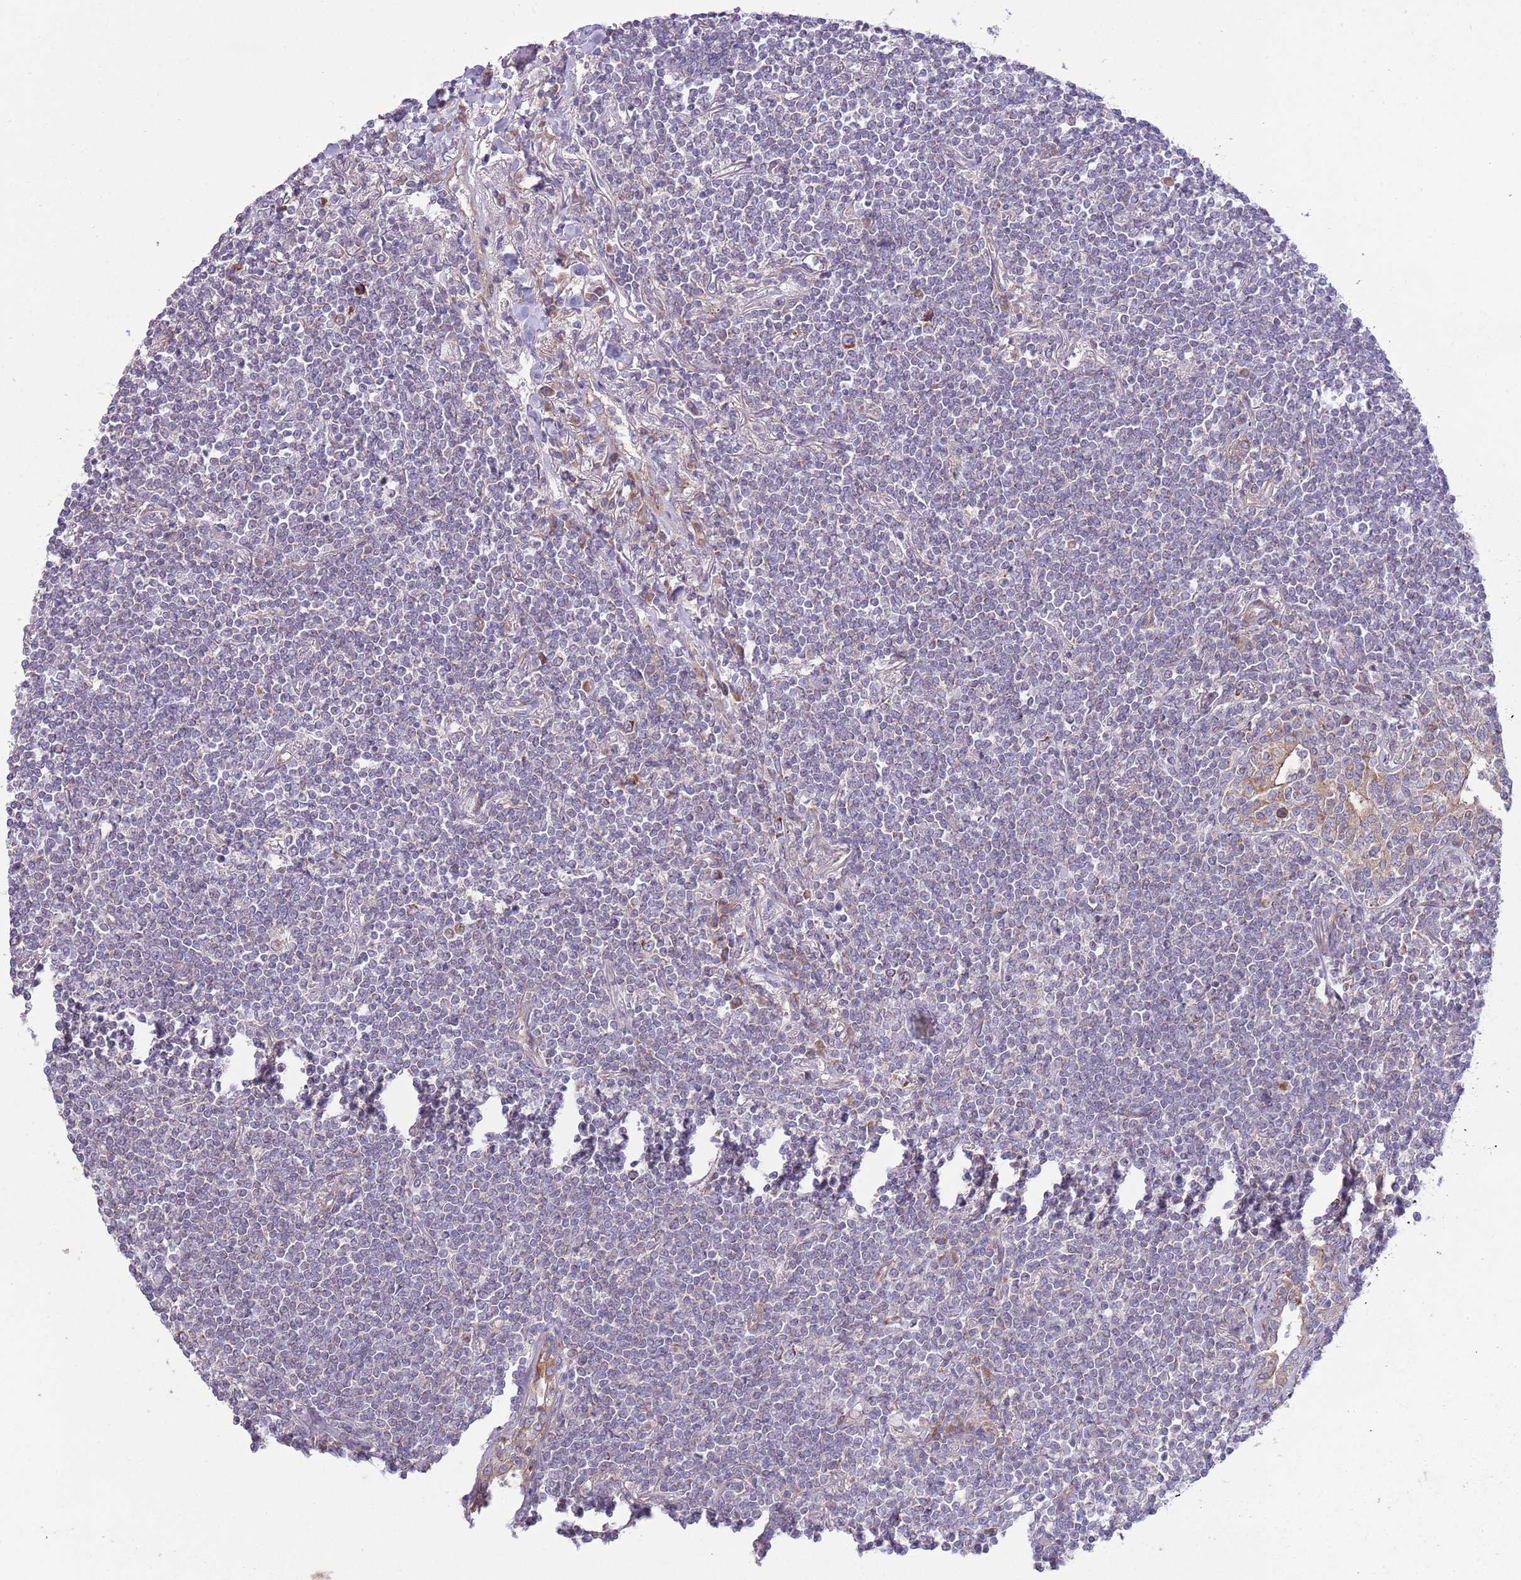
{"staining": {"intensity": "weak", "quantity": "<25%", "location": "cytoplasmic/membranous"}, "tissue": "lymphoma", "cell_type": "Tumor cells", "image_type": "cancer", "snomed": [{"axis": "morphology", "description": "Malignant lymphoma, non-Hodgkin's type, Low grade"}, {"axis": "topography", "description": "Lung"}], "caption": "IHC image of human low-grade malignant lymphoma, non-Hodgkin's type stained for a protein (brown), which shows no staining in tumor cells.", "gene": "TOMM5", "patient": {"sex": "female", "age": 71}}